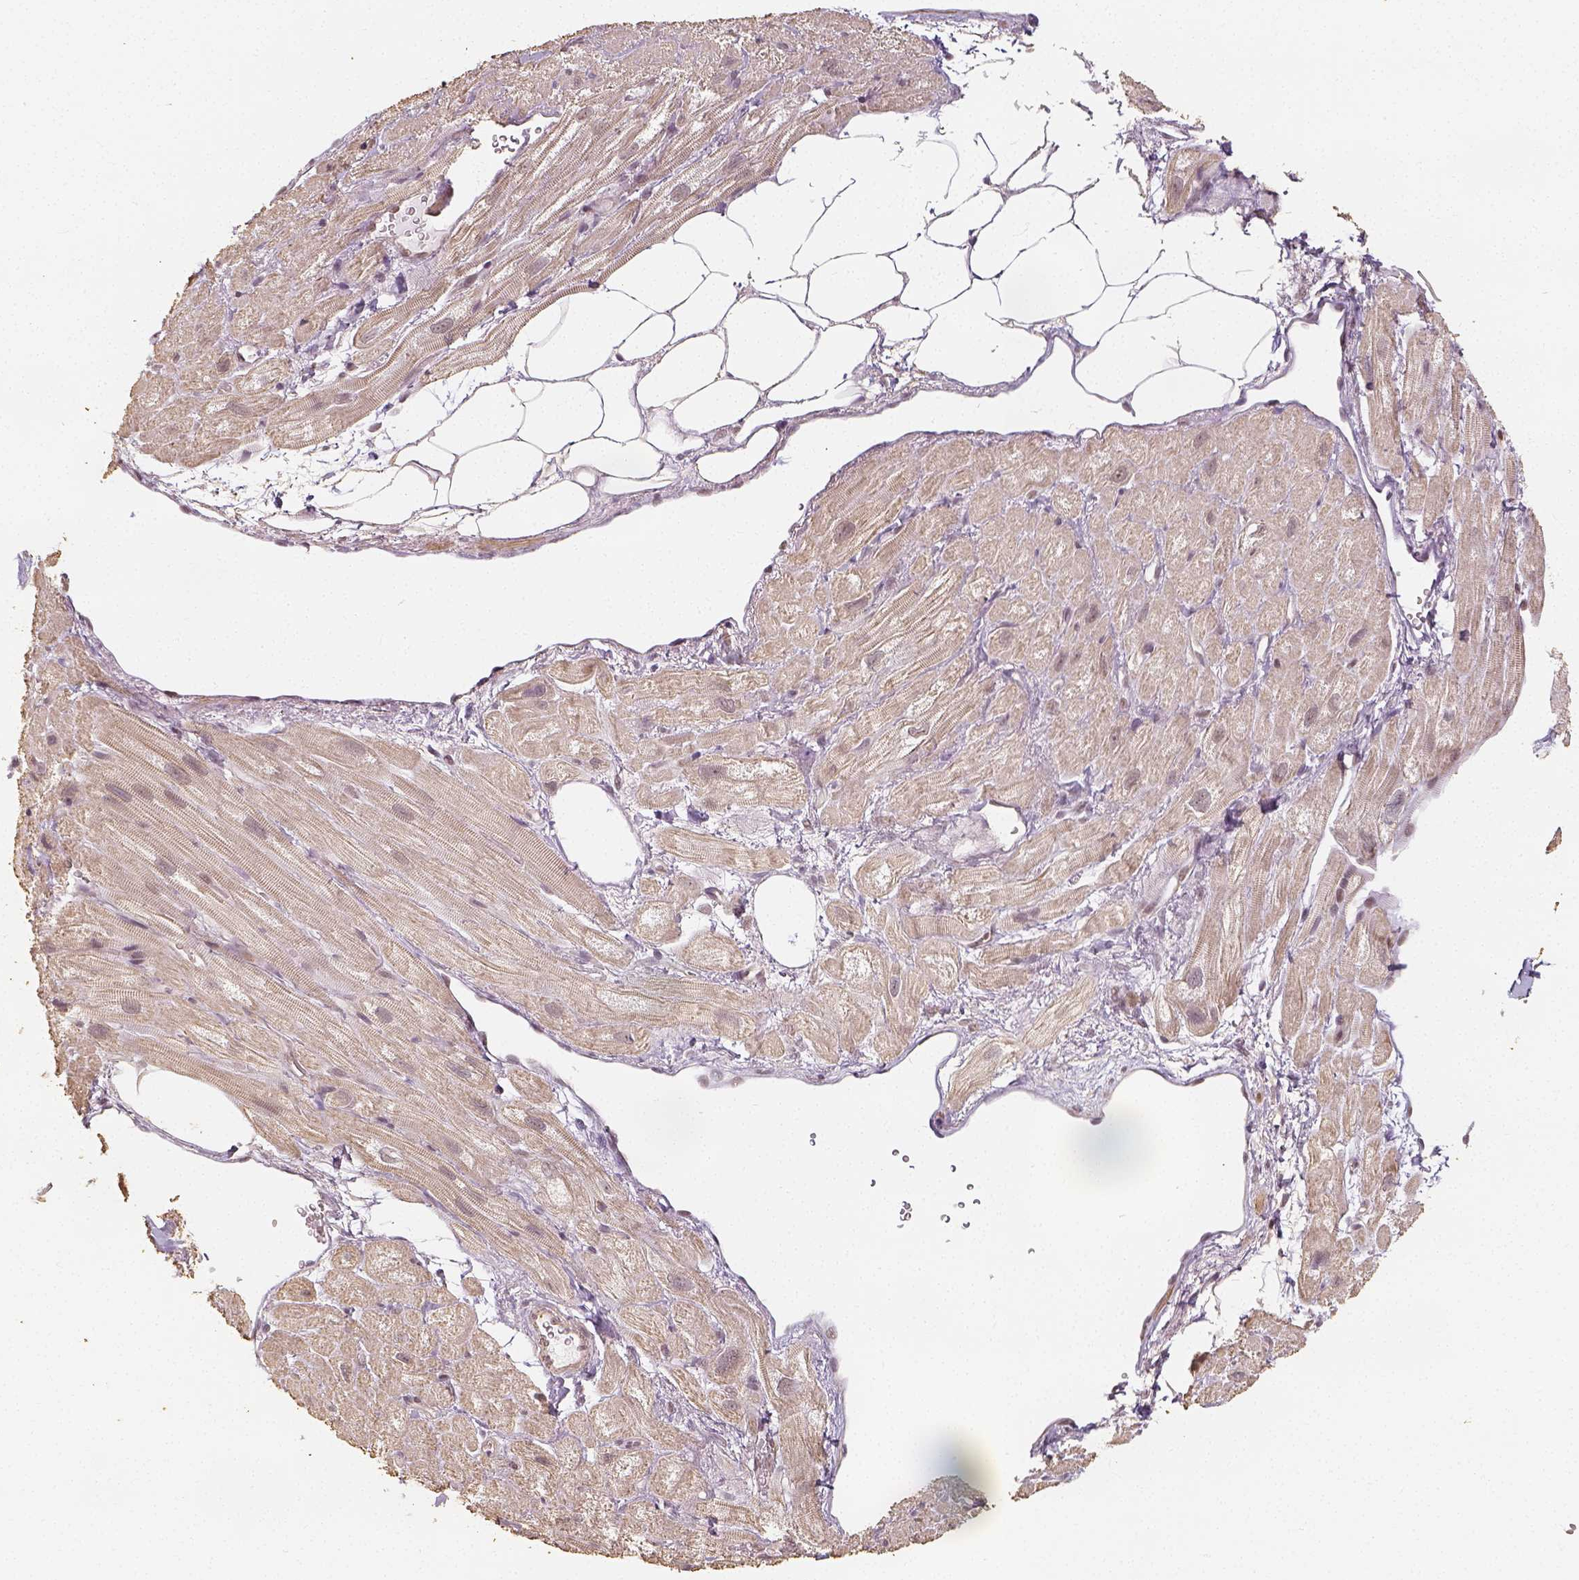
{"staining": {"intensity": "negative", "quantity": "none", "location": "none"}, "tissue": "heart muscle", "cell_type": "Cardiomyocytes", "image_type": "normal", "snomed": [{"axis": "morphology", "description": "Normal tissue, NOS"}, {"axis": "topography", "description": "Heart"}], "caption": "Human heart muscle stained for a protein using immunohistochemistry (IHC) demonstrates no staining in cardiomyocytes.", "gene": "HDAC1", "patient": {"sex": "female", "age": 62}}